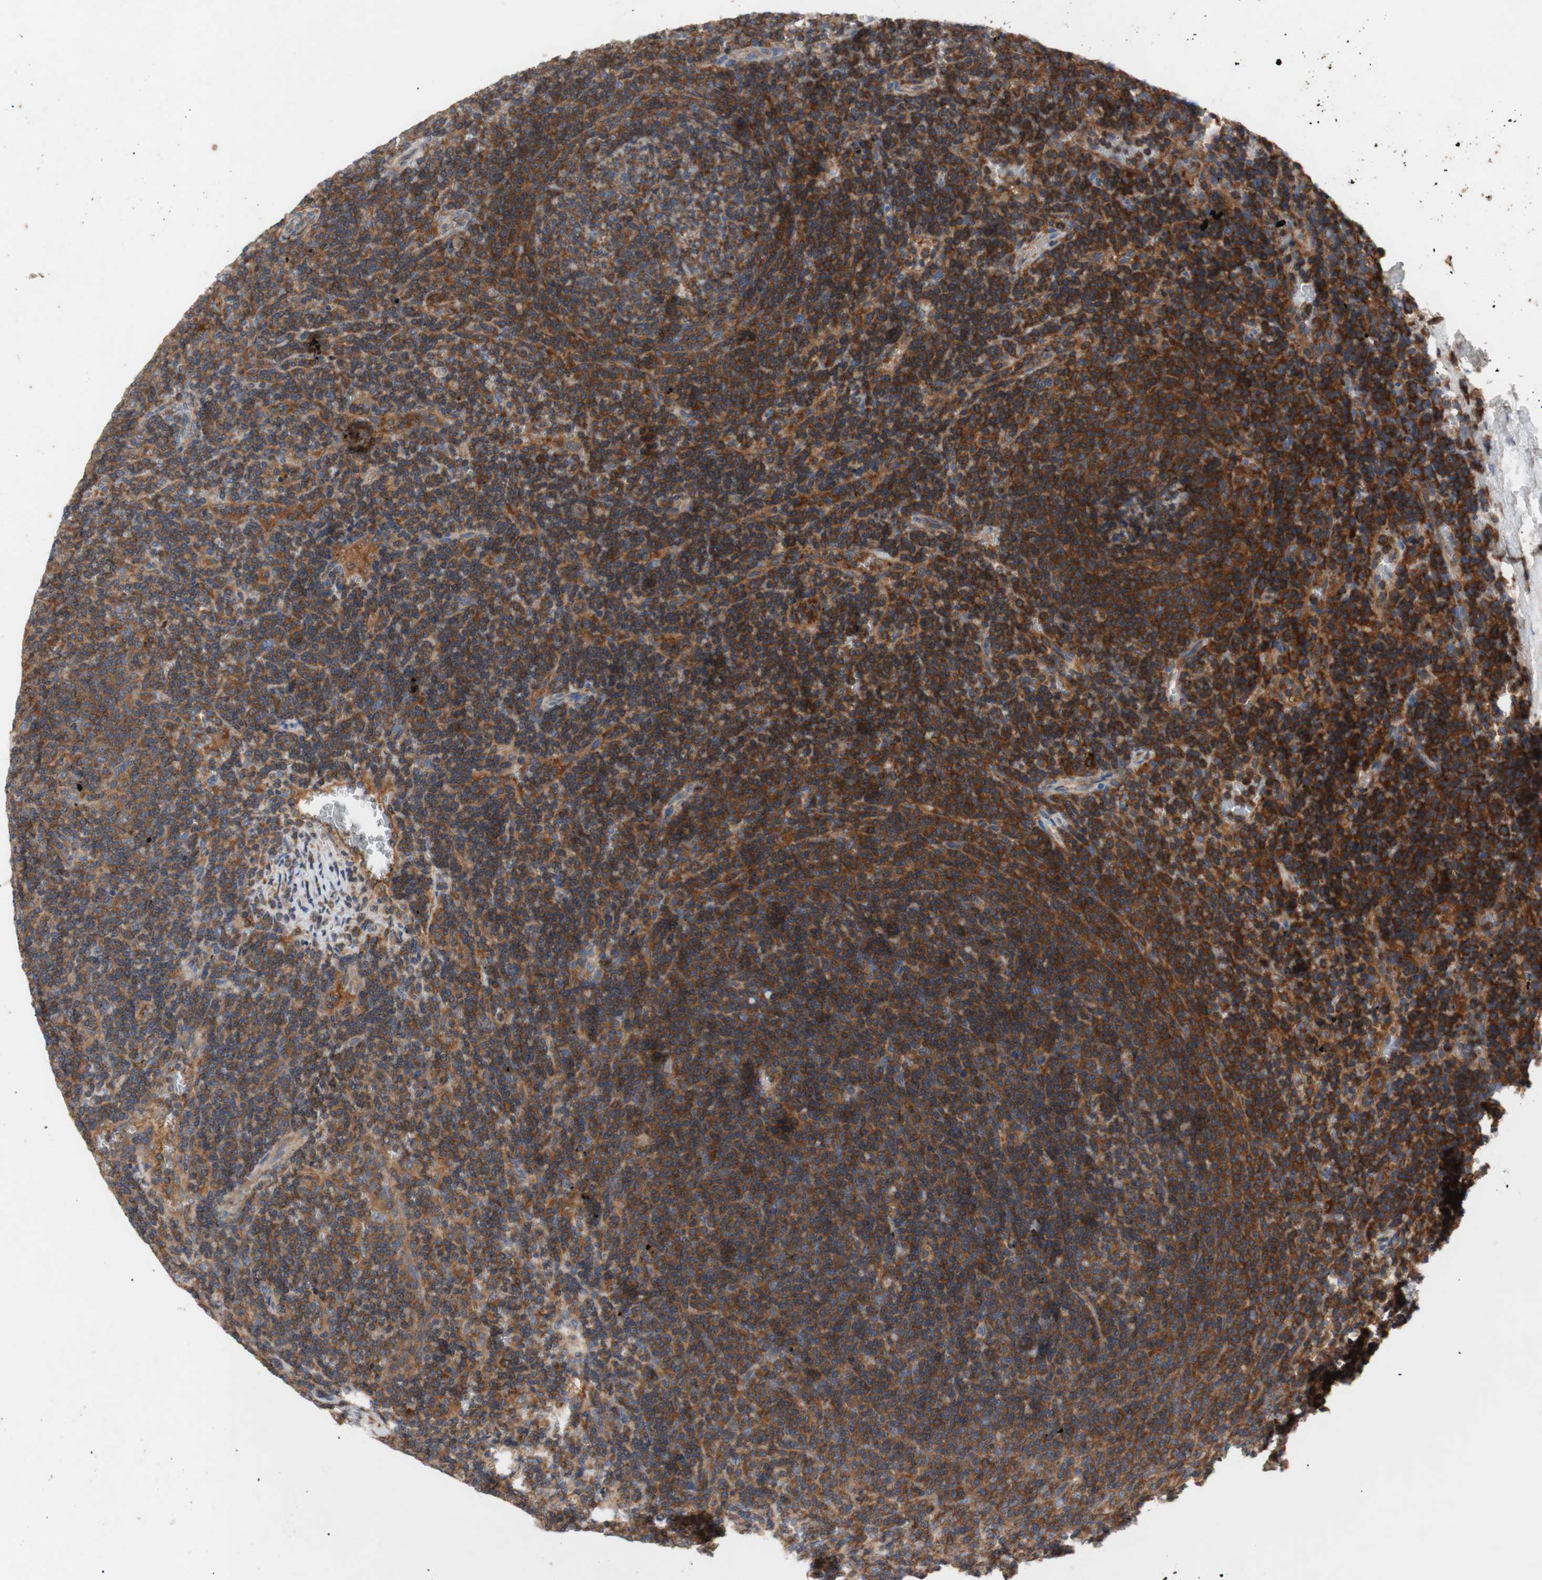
{"staining": {"intensity": "moderate", "quantity": "25%-75%", "location": "cytoplasmic/membranous"}, "tissue": "lymphoma", "cell_type": "Tumor cells", "image_type": "cancer", "snomed": [{"axis": "morphology", "description": "Malignant lymphoma, non-Hodgkin's type, Low grade"}, {"axis": "topography", "description": "Spleen"}], "caption": "Malignant lymphoma, non-Hodgkin's type (low-grade) stained for a protein (brown) displays moderate cytoplasmic/membranous positive positivity in approximately 25%-75% of tumor cells.", "gene": "IKBKG", "patient": {"sex": "female", "age": 50}}